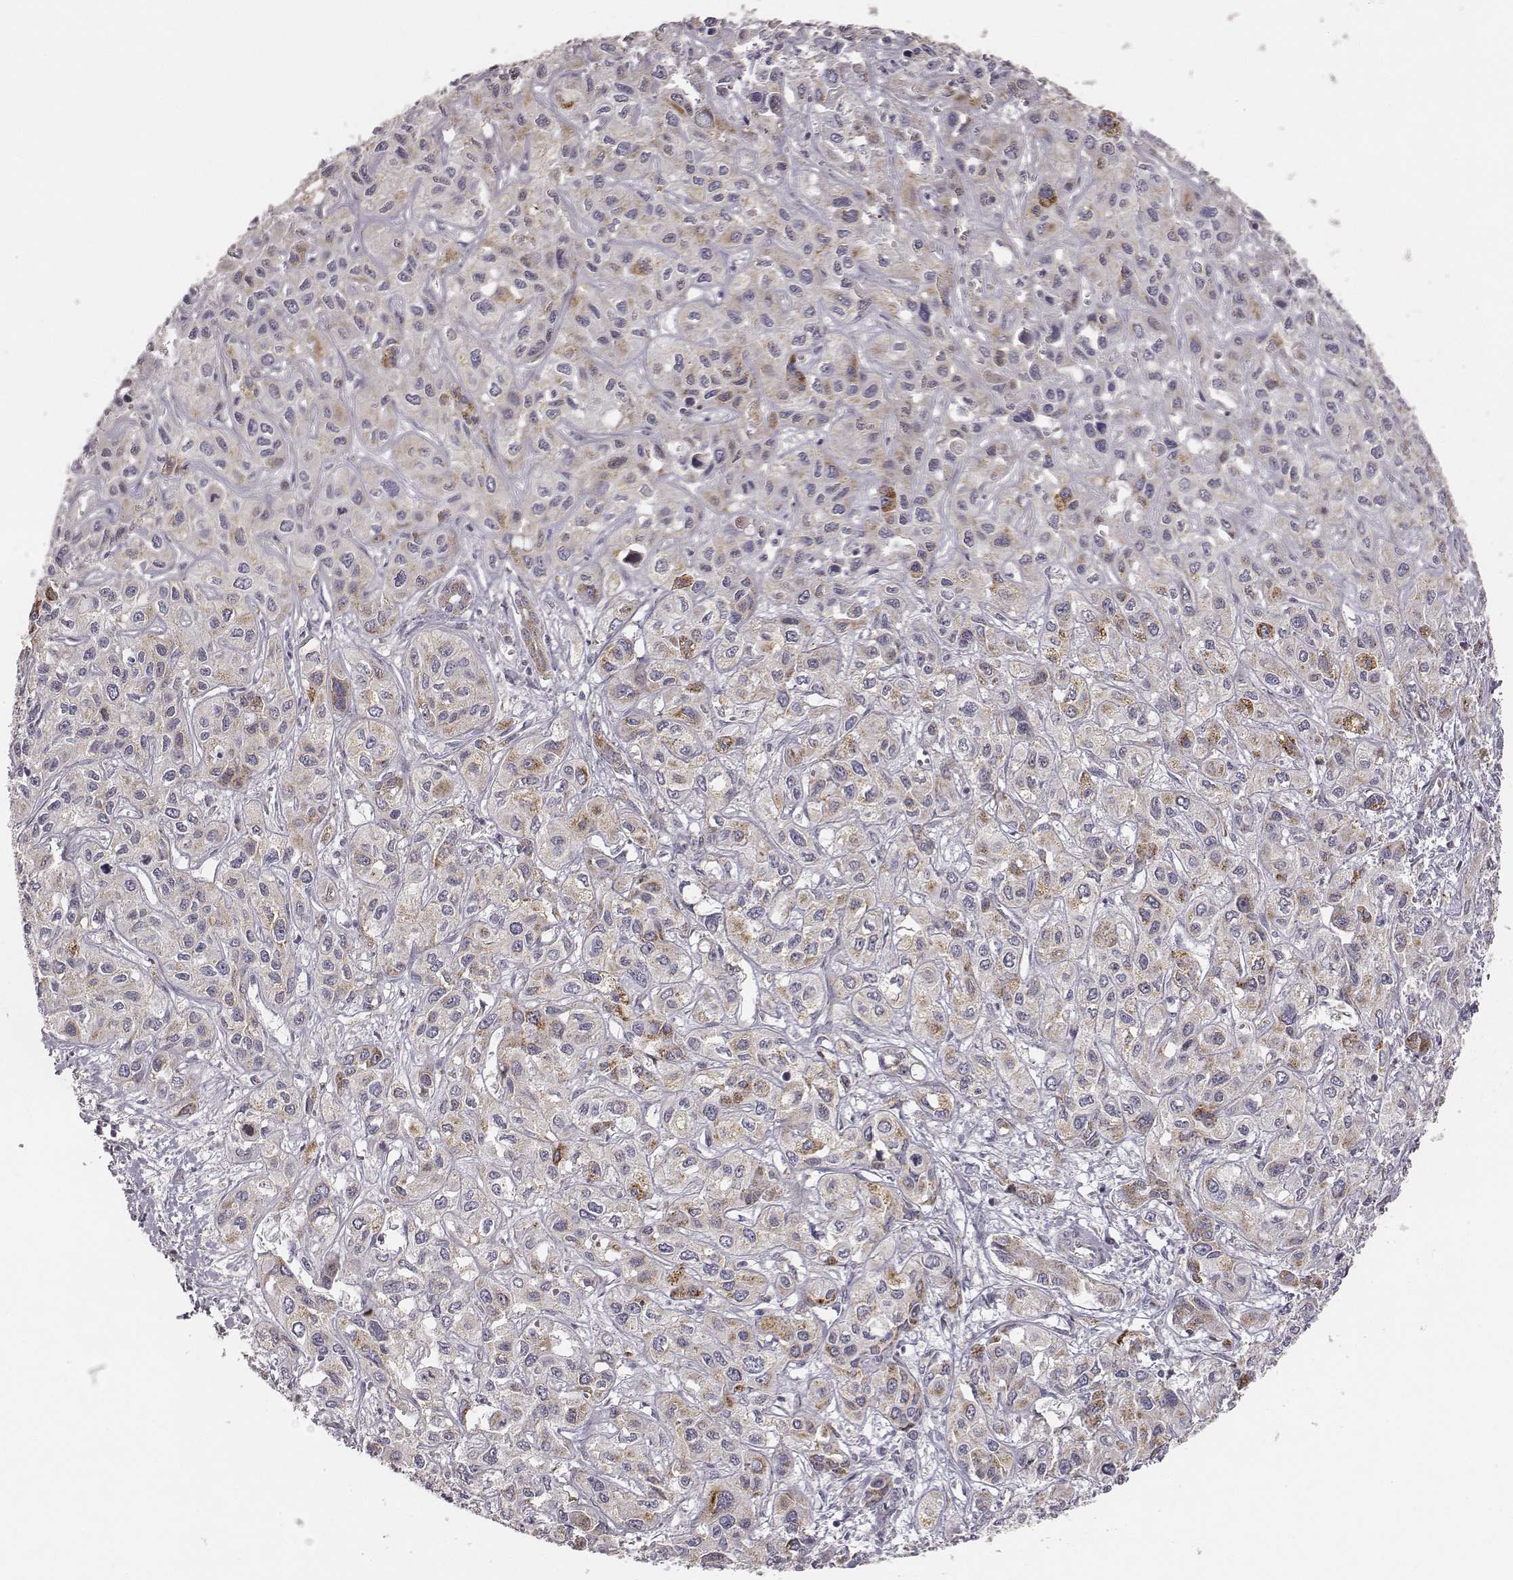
{"staining": {"intensity": "moderate", "quantity": "25%-75%", "location": "cytoplasmic/membranous"}, "tissue": "liver cancer", "cell_type": "Tumor cells", "image_type": "cancer", "snomed": [{"axis": "morphology", "description": "Cholangiocarcinoma"}, {"axis": "topography", "description": "Liver"}], "caption": "This is a photomicrograph of IHC staining of liver cancer (cholangiocarcinoma), which shows moderate staining in the cytoplasmic/membranous of tumor cells.", "gene": "ABCD3", "patient": {"sex": "female", "age": 66}}